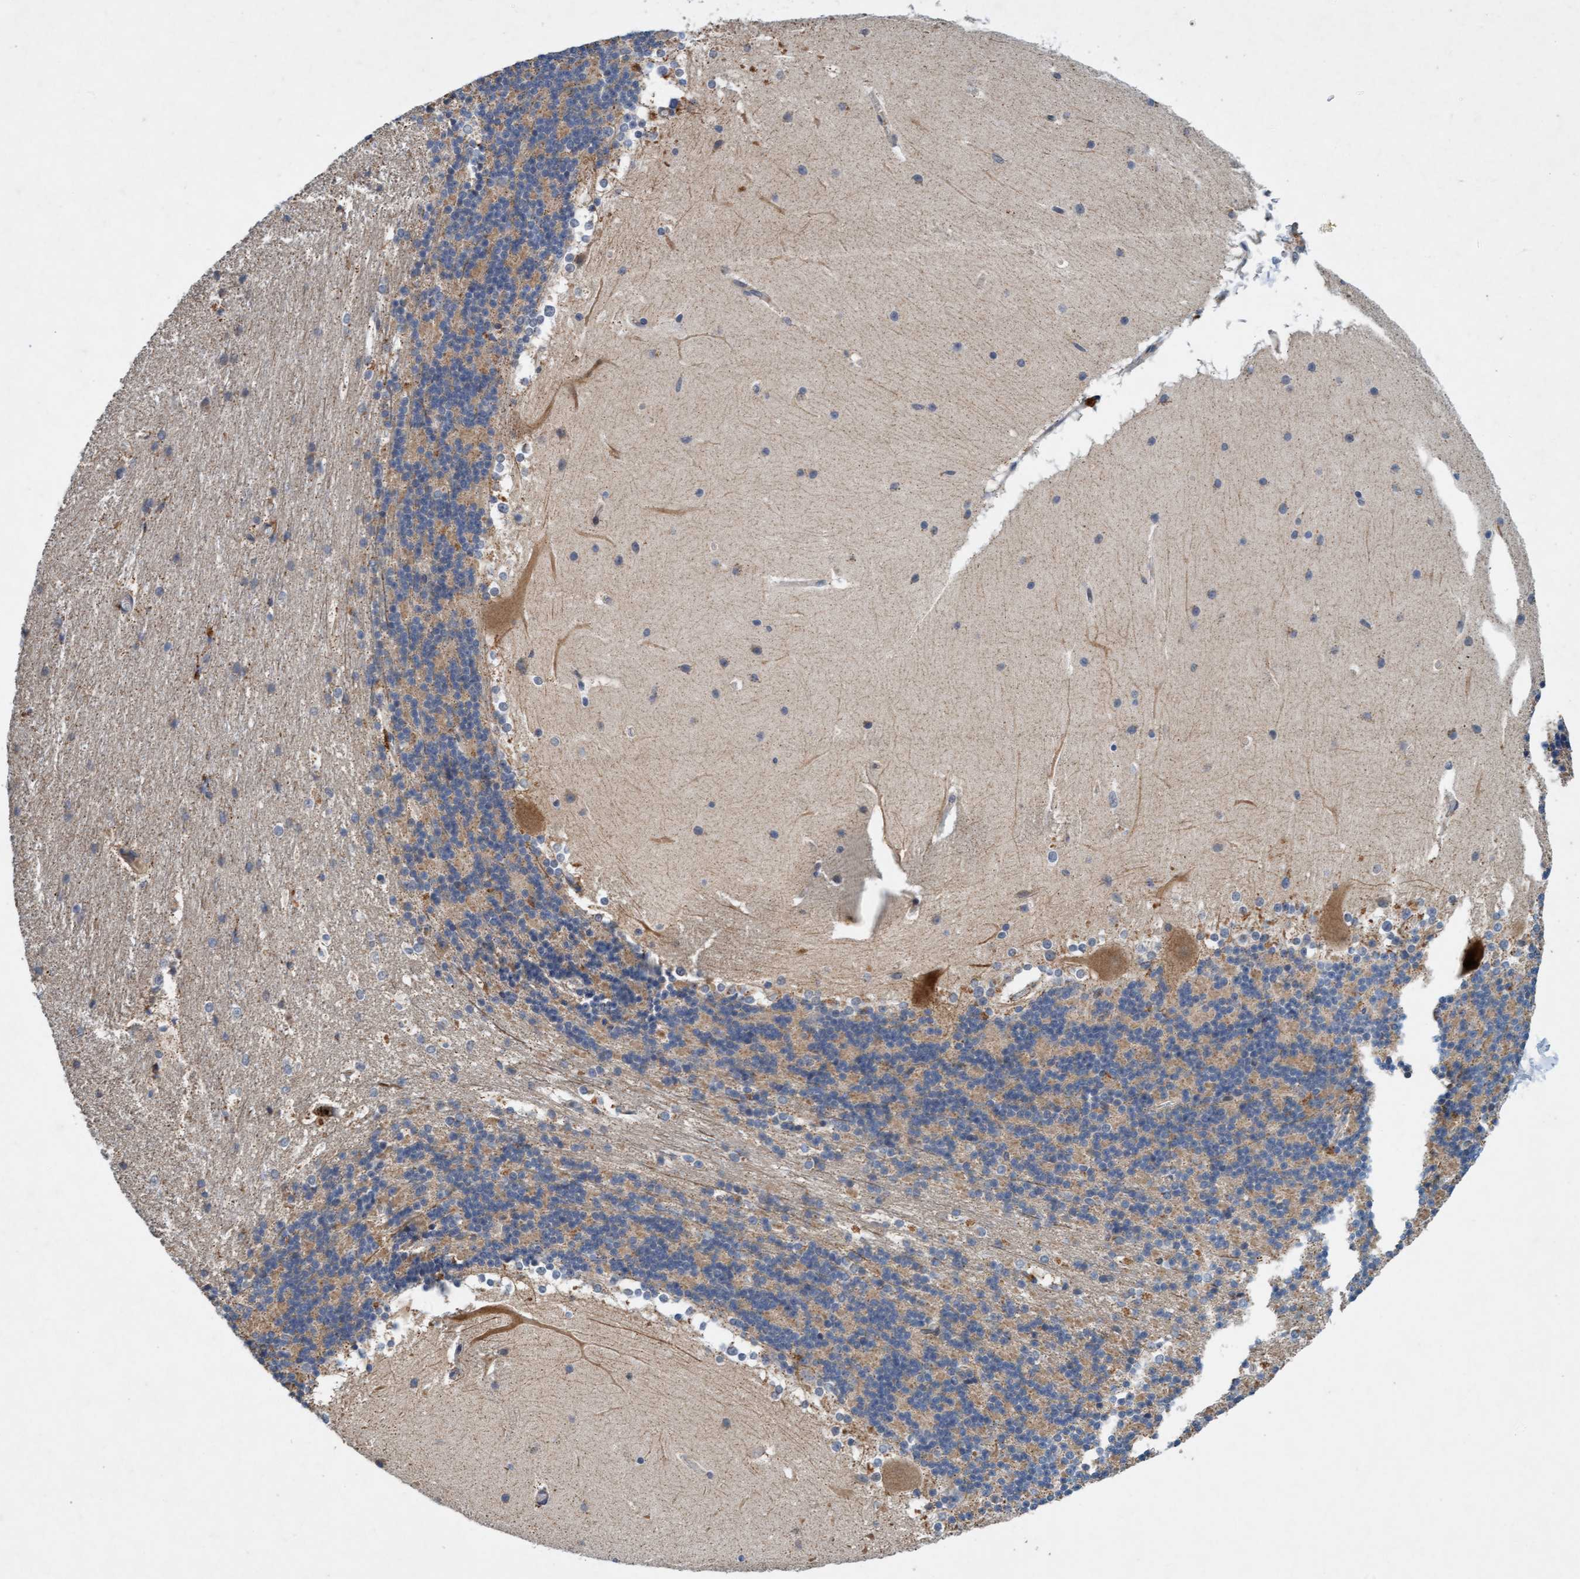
{"staining": {"intensity": "weak", "quantity": ">75%", "location": "cytoplasmic/membranous"}, "tissue": "cerebellum", "cell_type": "Cells in granular layer", "image_type": "normal", "snomed": [{"axis": "morphology", "description": "Normal tissue, NOS"}, {"axis": "topography", "description": "Cerebellum"}], "caption": "Immunohistochemistry (IHC) of benign cerebellum exhibits low levels of weak cytoplasmic/membranous staining in approximately >75% of cells in granular layer.", "gene": "TMEM70", "patient": {"sex": "female", "age": 19}}